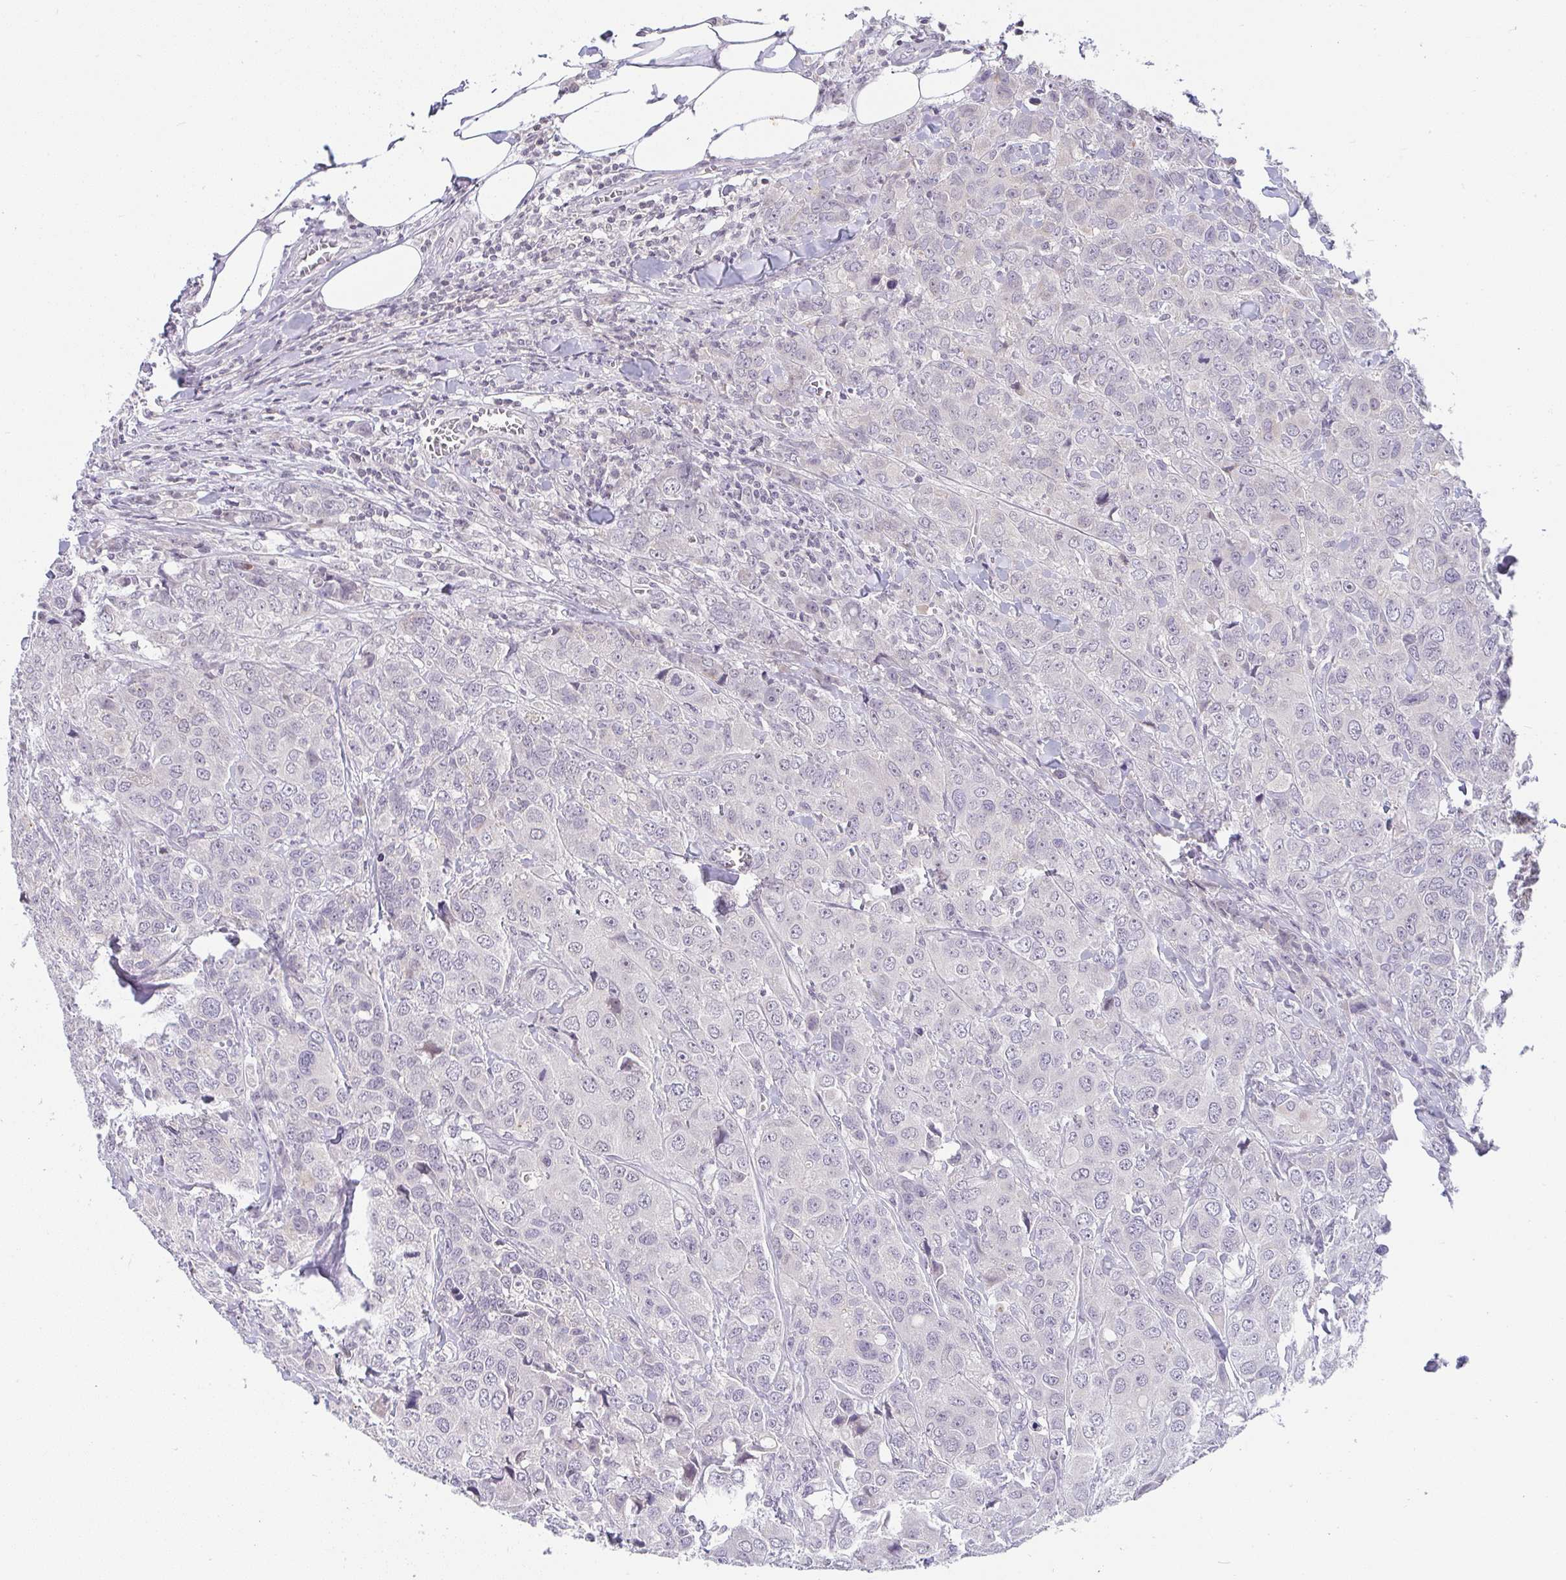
{"staining": {"intensity": "negative", "quantity": "none", "location": "none"}, "tissue": "breast cancer", "cell_type": "Tumor cells", "image_type": "cancer", "snomed": [{"axis": "morphology", "description": "Duct carcinoma"}, {"axis": "topography", "description": "Breast"}], "caption": "An IHC histopathology image of intraductal carcinoma (breast) is shown. There is no staining in tumor cells of intraductal carcinoma (breast).", "gene": "CACNA1S", "patient": {"sex": "female", "age": 43}}